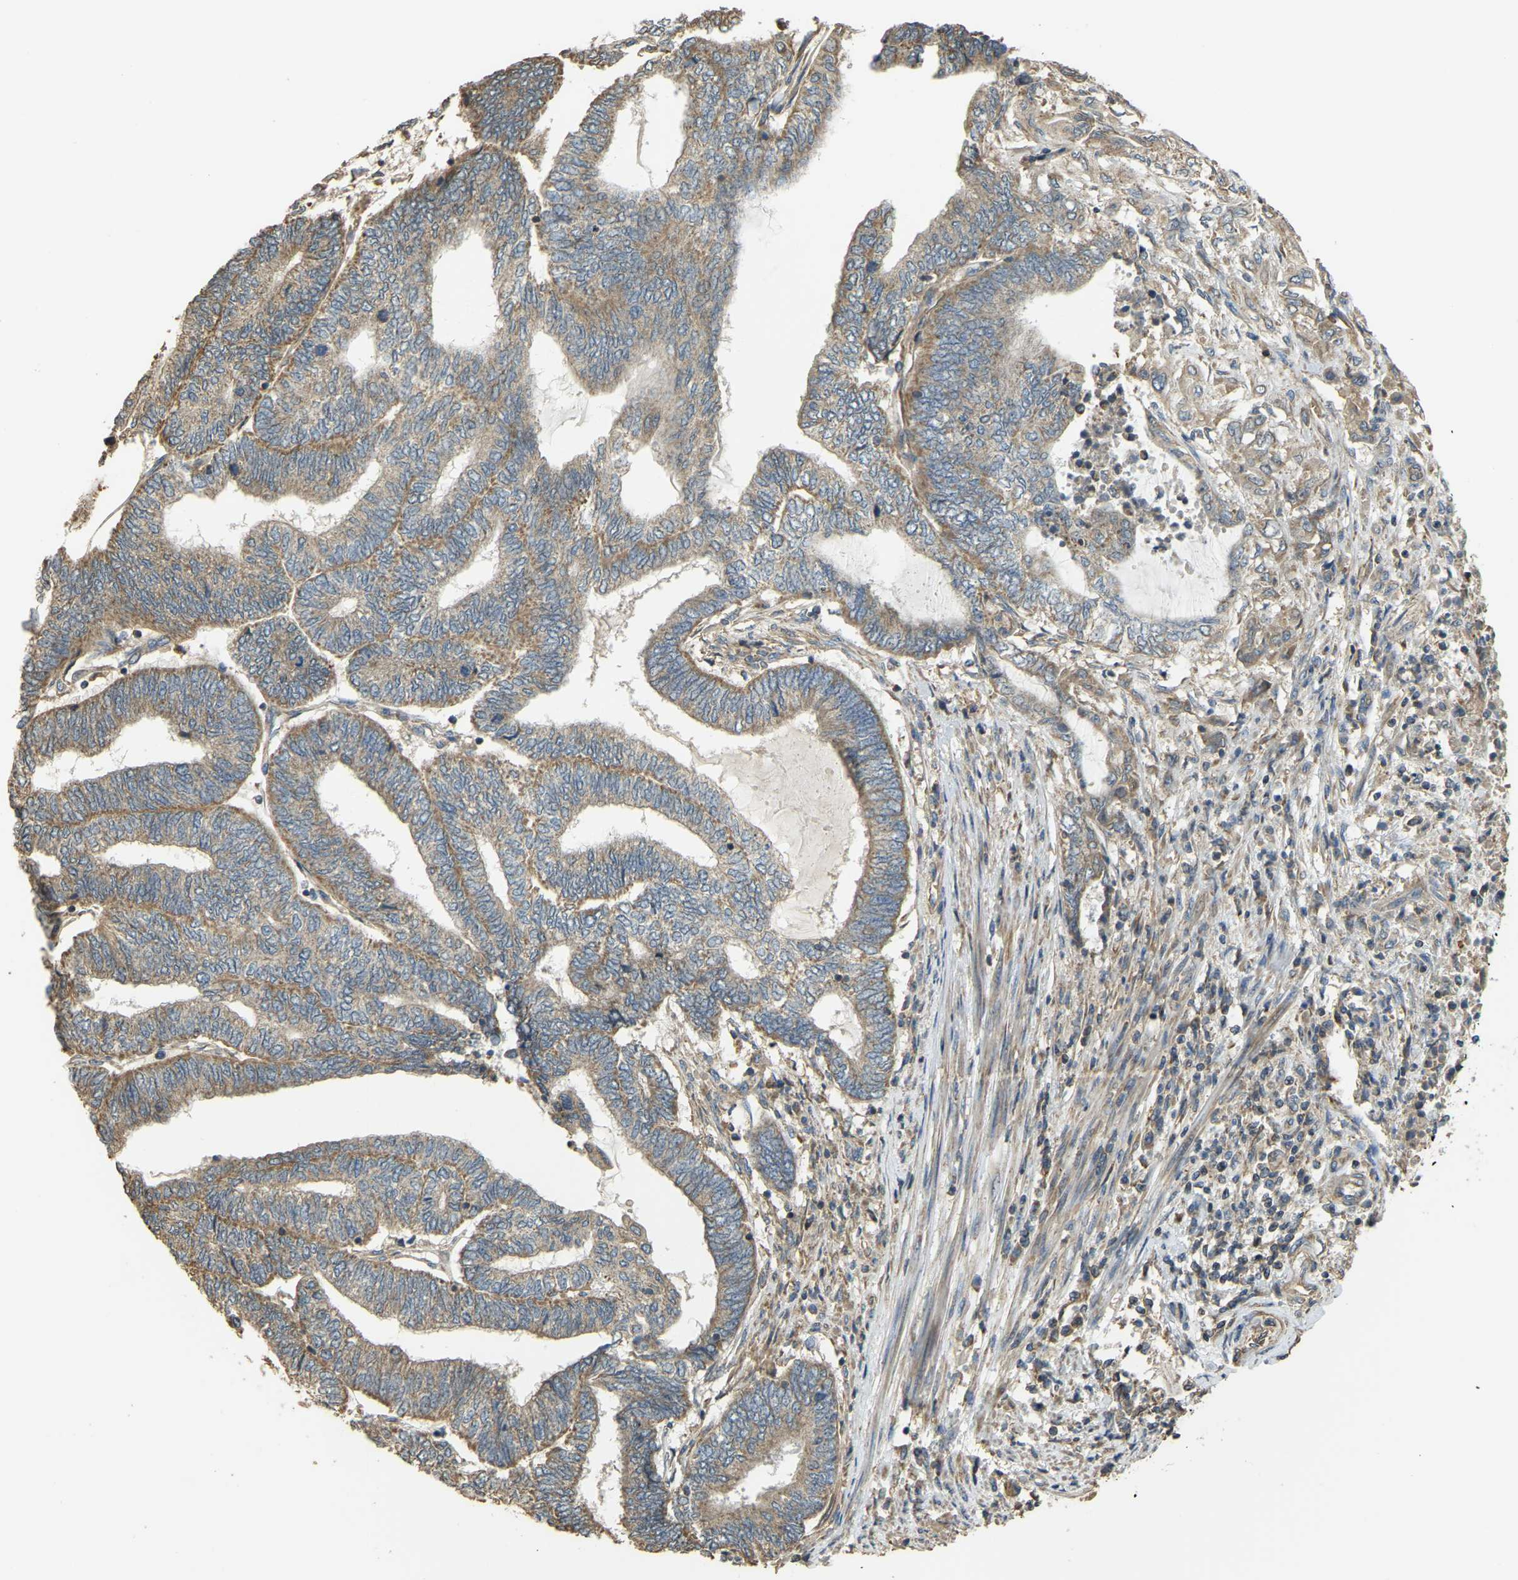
{"staining": {"intensity": "moderate", "quantity": ">75%", "location": "cytoplasmic/membranous"}, "tissue": "endometrial cancer", "cell_type": "Tumor cells", "image_type": "cancer", "snomed": [{"axis": "morphology", "description": "Adenocarcinoma, NOS"}, {"axis": "topography", "description": "Uterus"}, {"axis": "topography", "description": "Endometrium"}], "caption": "Immunohistochemical staining of human endometrial cancer (adenocarcinoma) reveals medium levels of moderate cytoplasmic/membranous expression in approximately >75% of tumor cells.", "gene": "GNG2", "patient": {"sex": "female", "age": 70}}